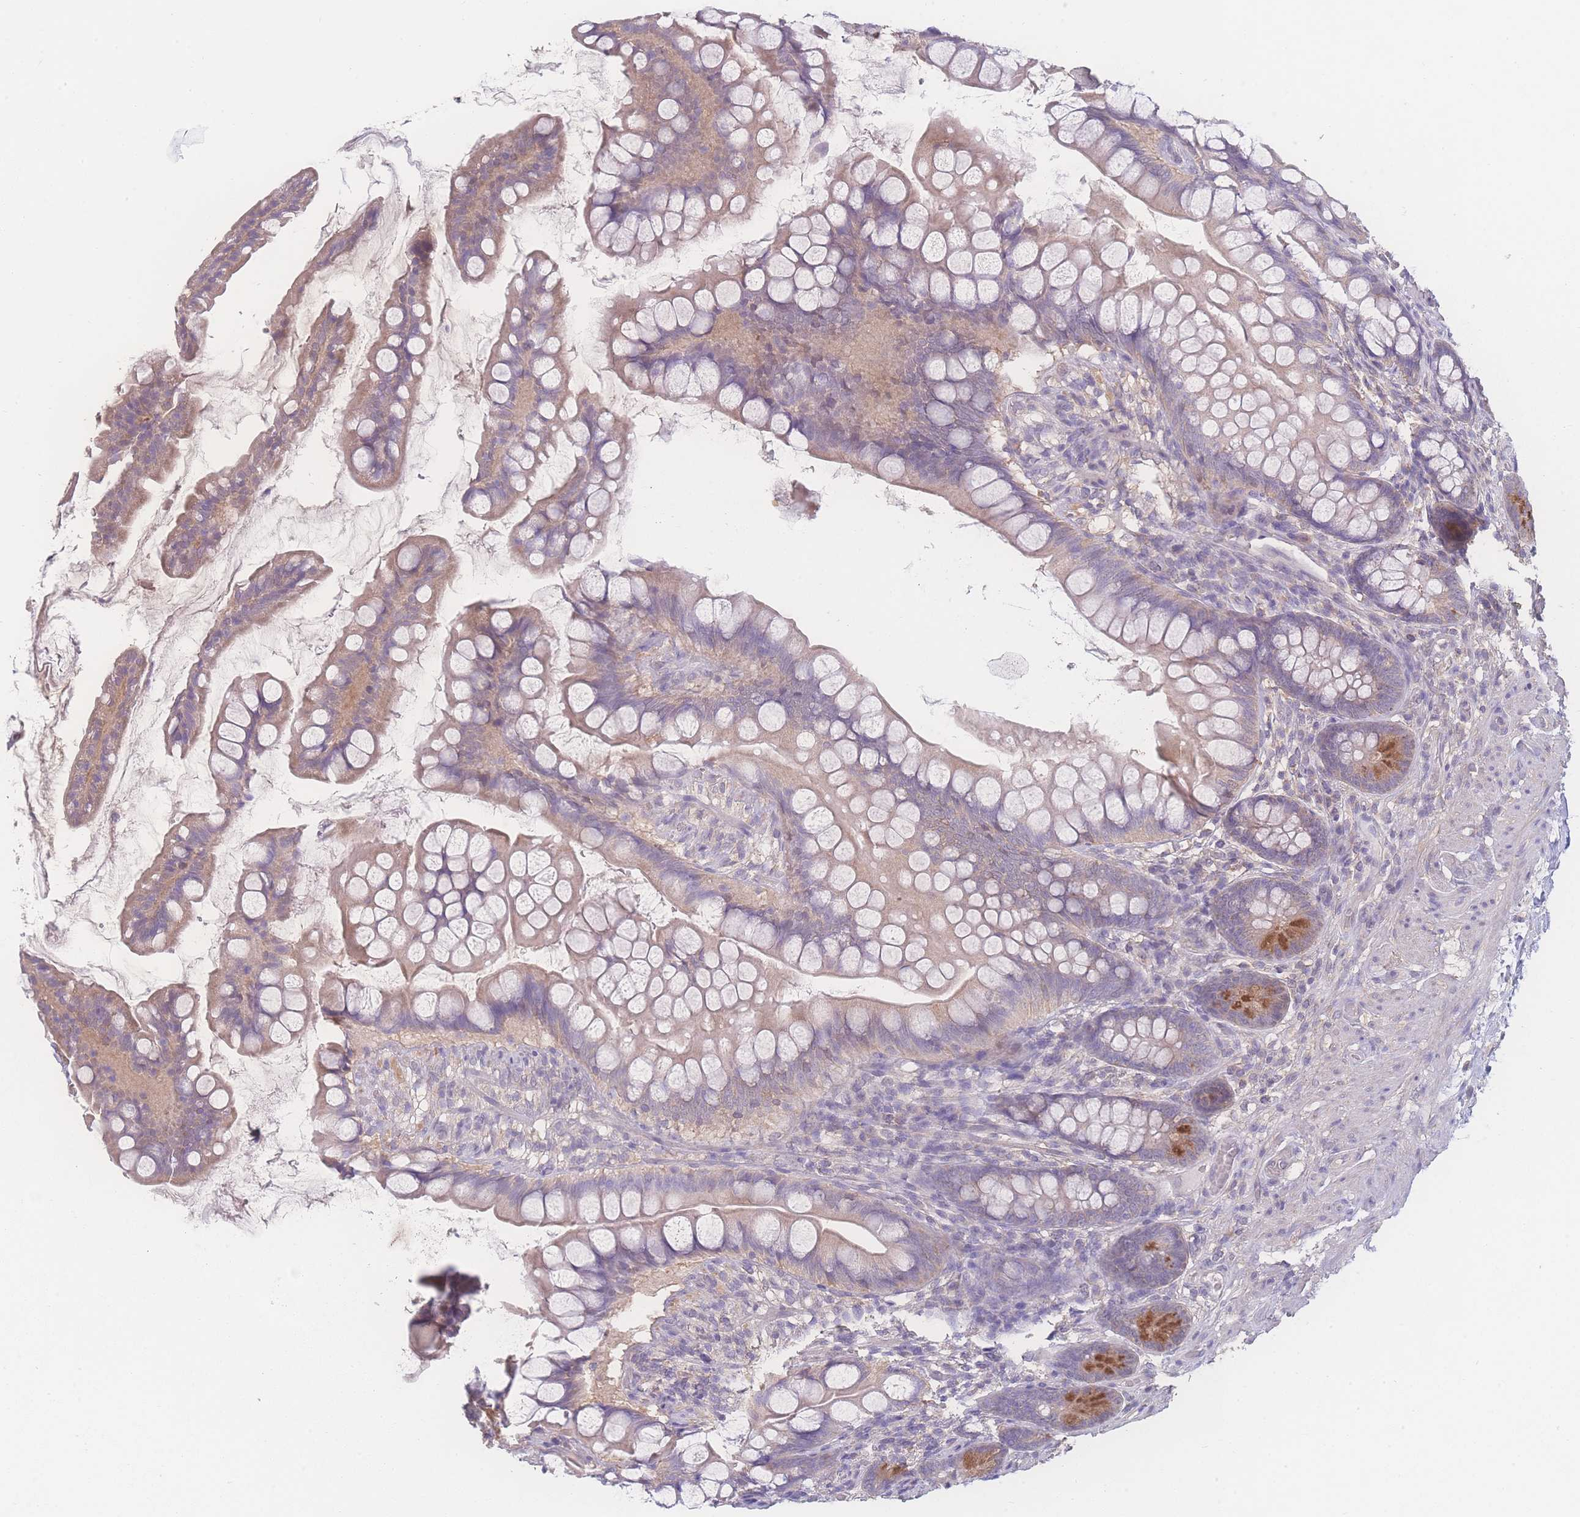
{"staining": {"intensity": "strong", "quantity": "<25%", "location": "cytoplasmic/membranous"}, "tissue": "small intestine", "cell_type": "Glandular cells", "image_type": "normal", "snomed": [{"axis": "morphology", "description": "Normal tissue, NOS"}, {"axis": "topography", "description": "Small intestine"}], "caption": "IHC staining of unremarkable small intestine, which reveals medium levels of strong cytoplasmic/membranous positivity in approximately <25% of glandular cells indicating strong cytoplasmic/membranous protein expression. The staining was performed using DAB (3,3'-diaminobenzidine) (brown) for protein detection and nuclei were counterstained in hematoxylin (blue).", "gene": "GIPR", "patient": {"sex": "male", "age": 70}}